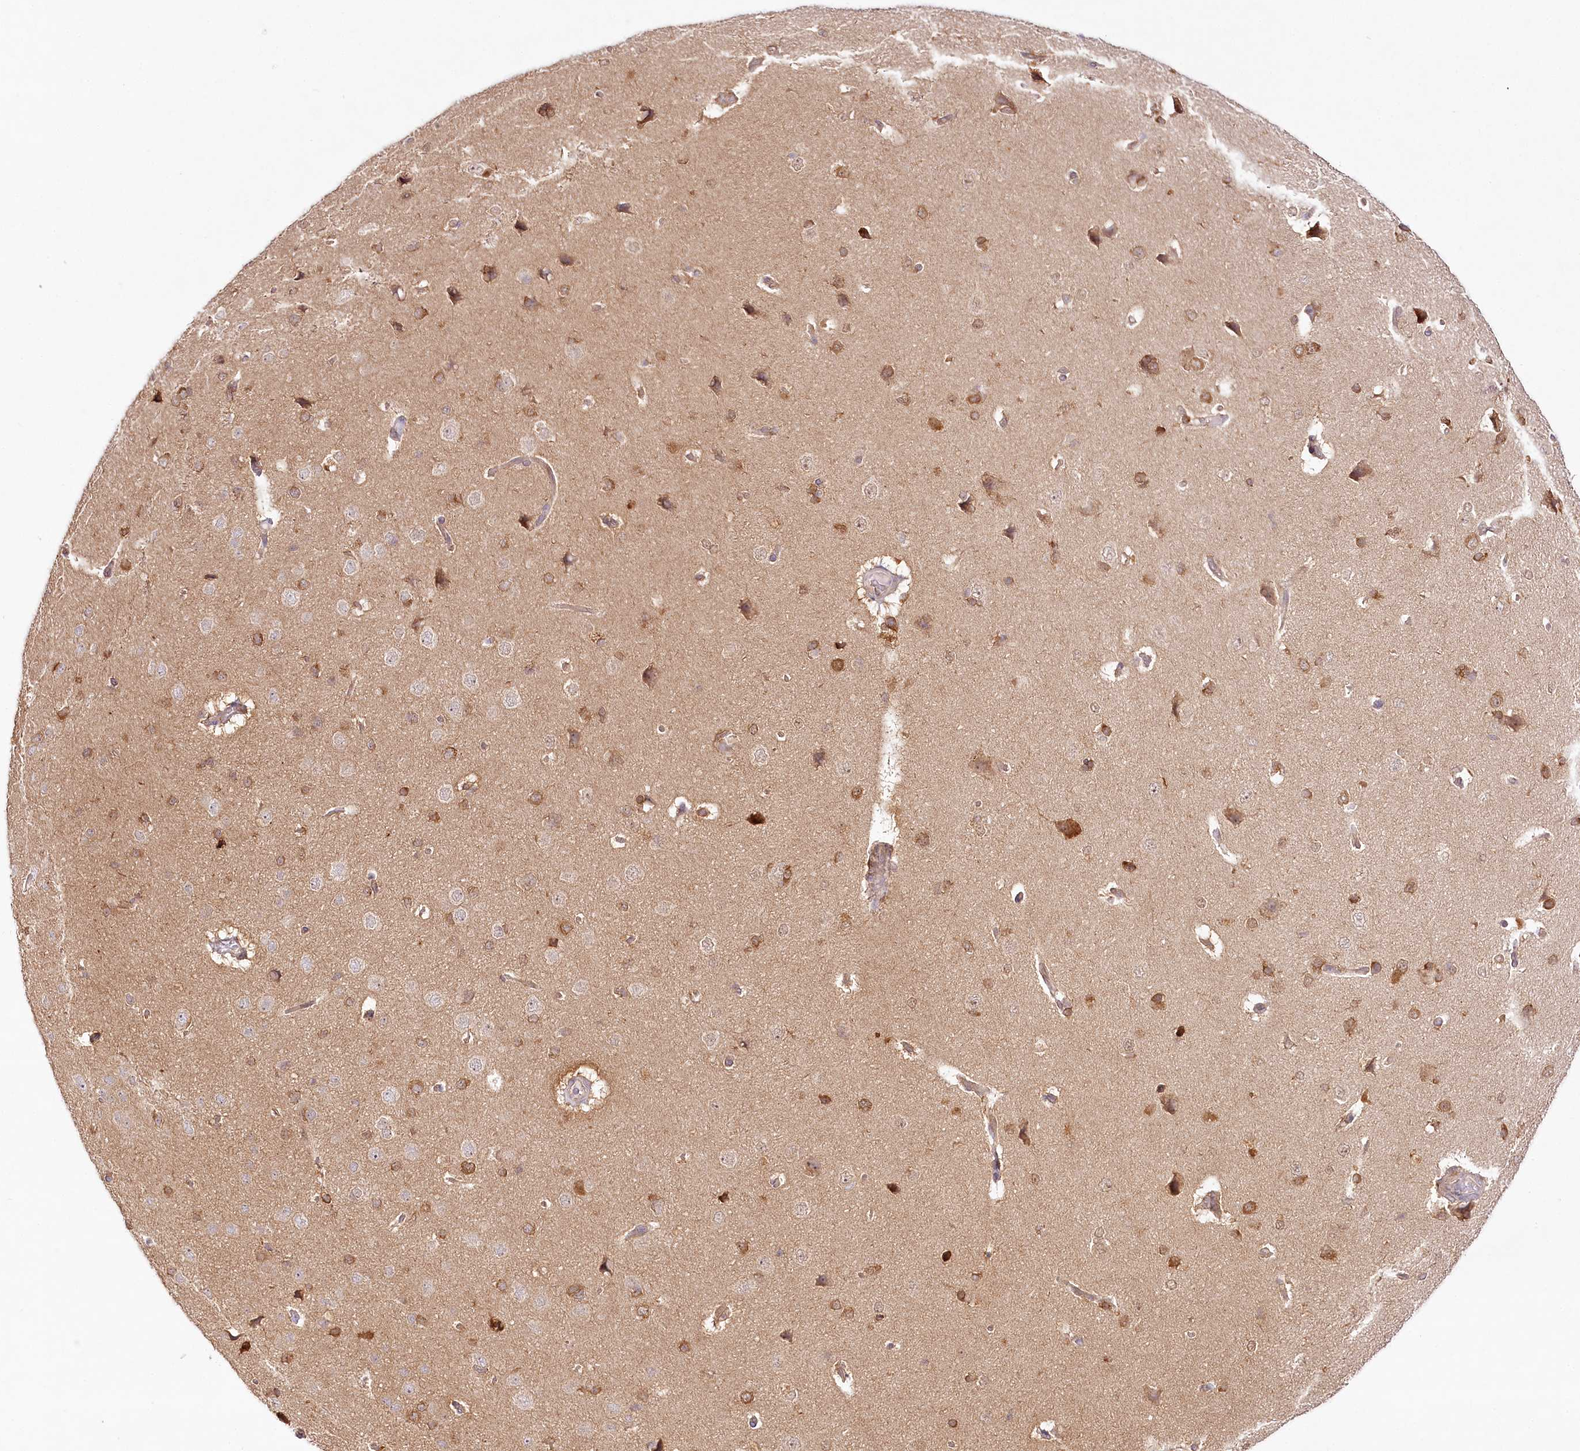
{"staining": {"intensity": "negative", "quantity": "none", "location": "none"}, "tissue": "cerebral cortex", "cell_type": "Endothelial cells", "image_type": "normal", "snomed": [{"axis": "morphology", "description": "Normal tissue, NOS"}, {"axis": "topography", "description": "Cerebral cortex"}], "caption": "The IHC histopathology image has no significant positivity in endothelial cells of cerebral cortex.", "gene": "INPP4B", "patient": {"sex": "male", "age": 62}}